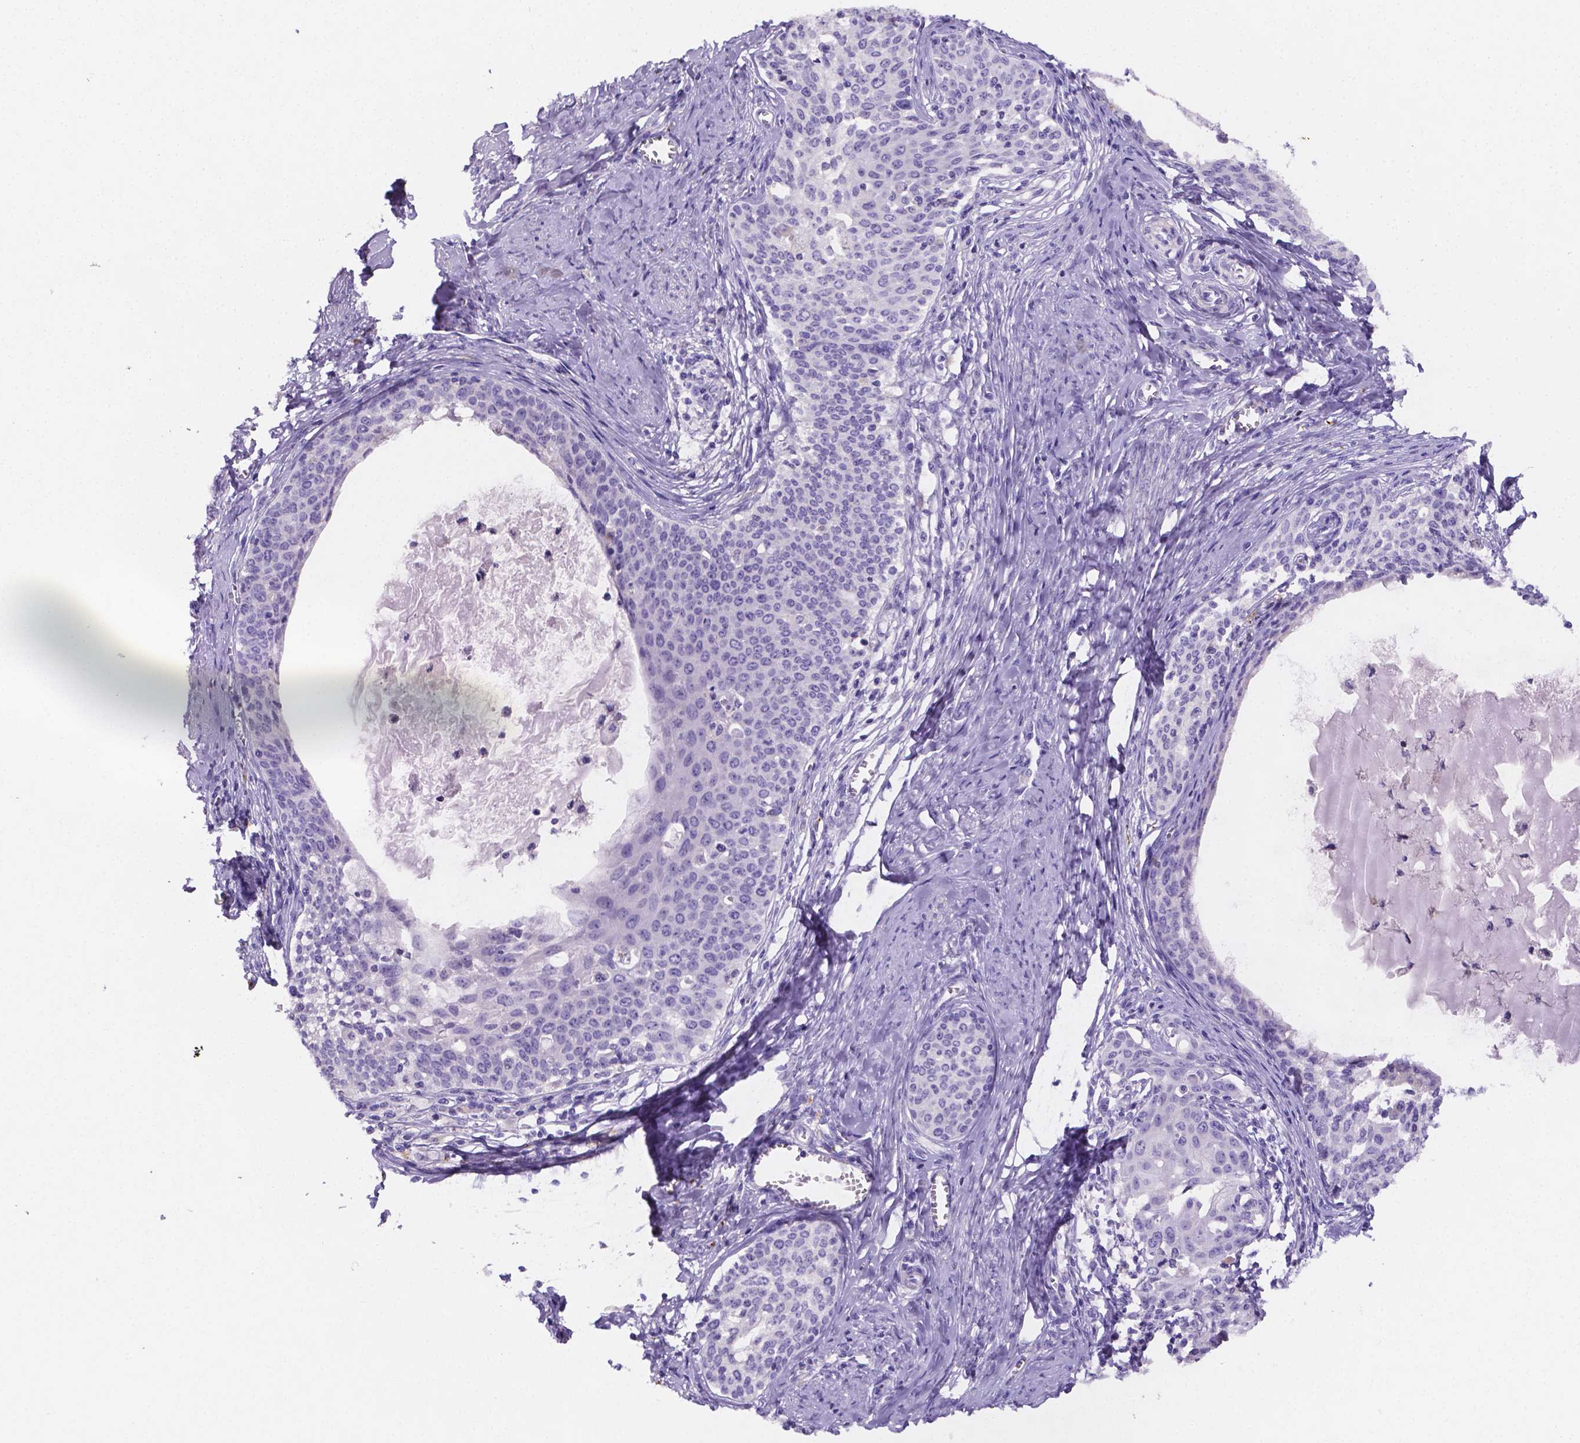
{"staining": {"intensity": "negative", "quantity": "none", "location": "none"}, "tissue": "breast cancer", "cell_type": "Tumor cells", "image_type": "cancer", "snomed": [{"axis": "morphology", "description": "Duct carcinoma"}, {"axis": "topography", "description": "Breast"}], "caption": "Human breast intraductal carcinoma stained for a protein using immunohistochemistry reveals no expression in tumor cells.", "gene": "NRGN", "patient": {"sex": "female", "age": 80}}